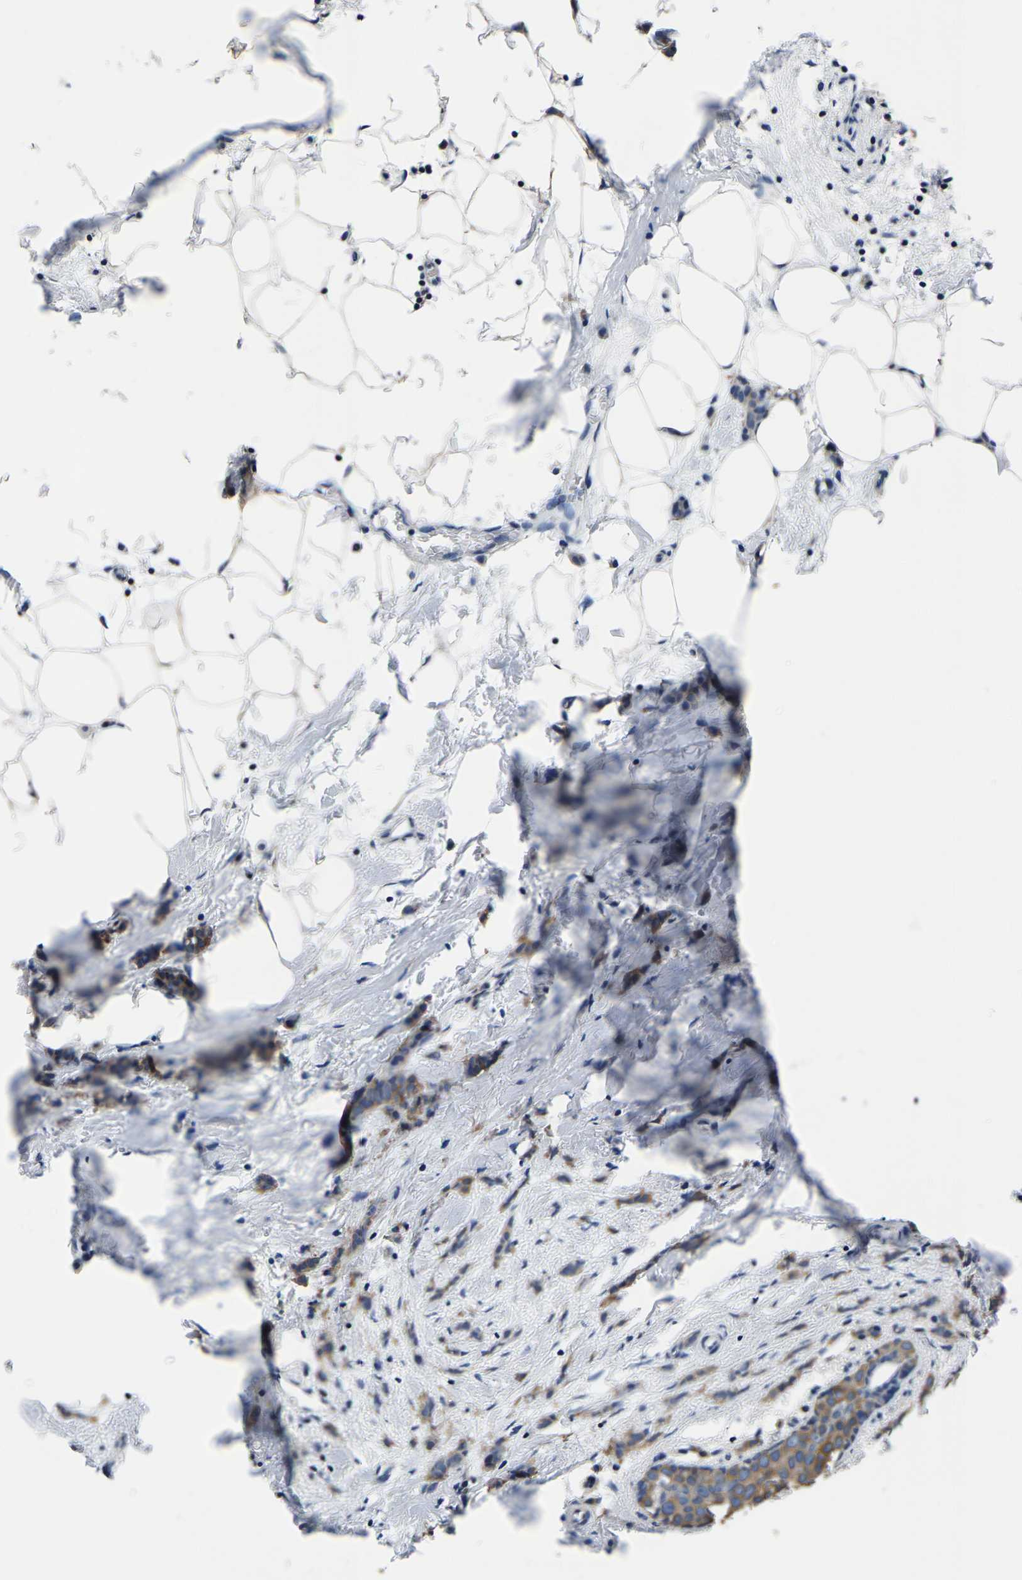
{"staining": {"intensity": "moderate", "quantity": ">75%", "location": "cytoplasmic/membranous"}, "tissue": "breast cancer", "cell_type": "Tumor cells", "image_type": "cancer", "snomed": [{"axis": "morphology", "description": "Lobular carcinoma, in situ"}, {"axis": "morphology", "description": "Lobular carcinoma"}, {"axis": "topography", "description": "Breast"}], "caption": "Immunohistochemistry photomicrograph of human breast cancer stained for a protein (brown), which shows medium levels of moderate cytoplasmic/membranous staining in about >75% of tumor cells.", "gene": "ALDOB", "patient": {"sex": "female", "age": 41}}